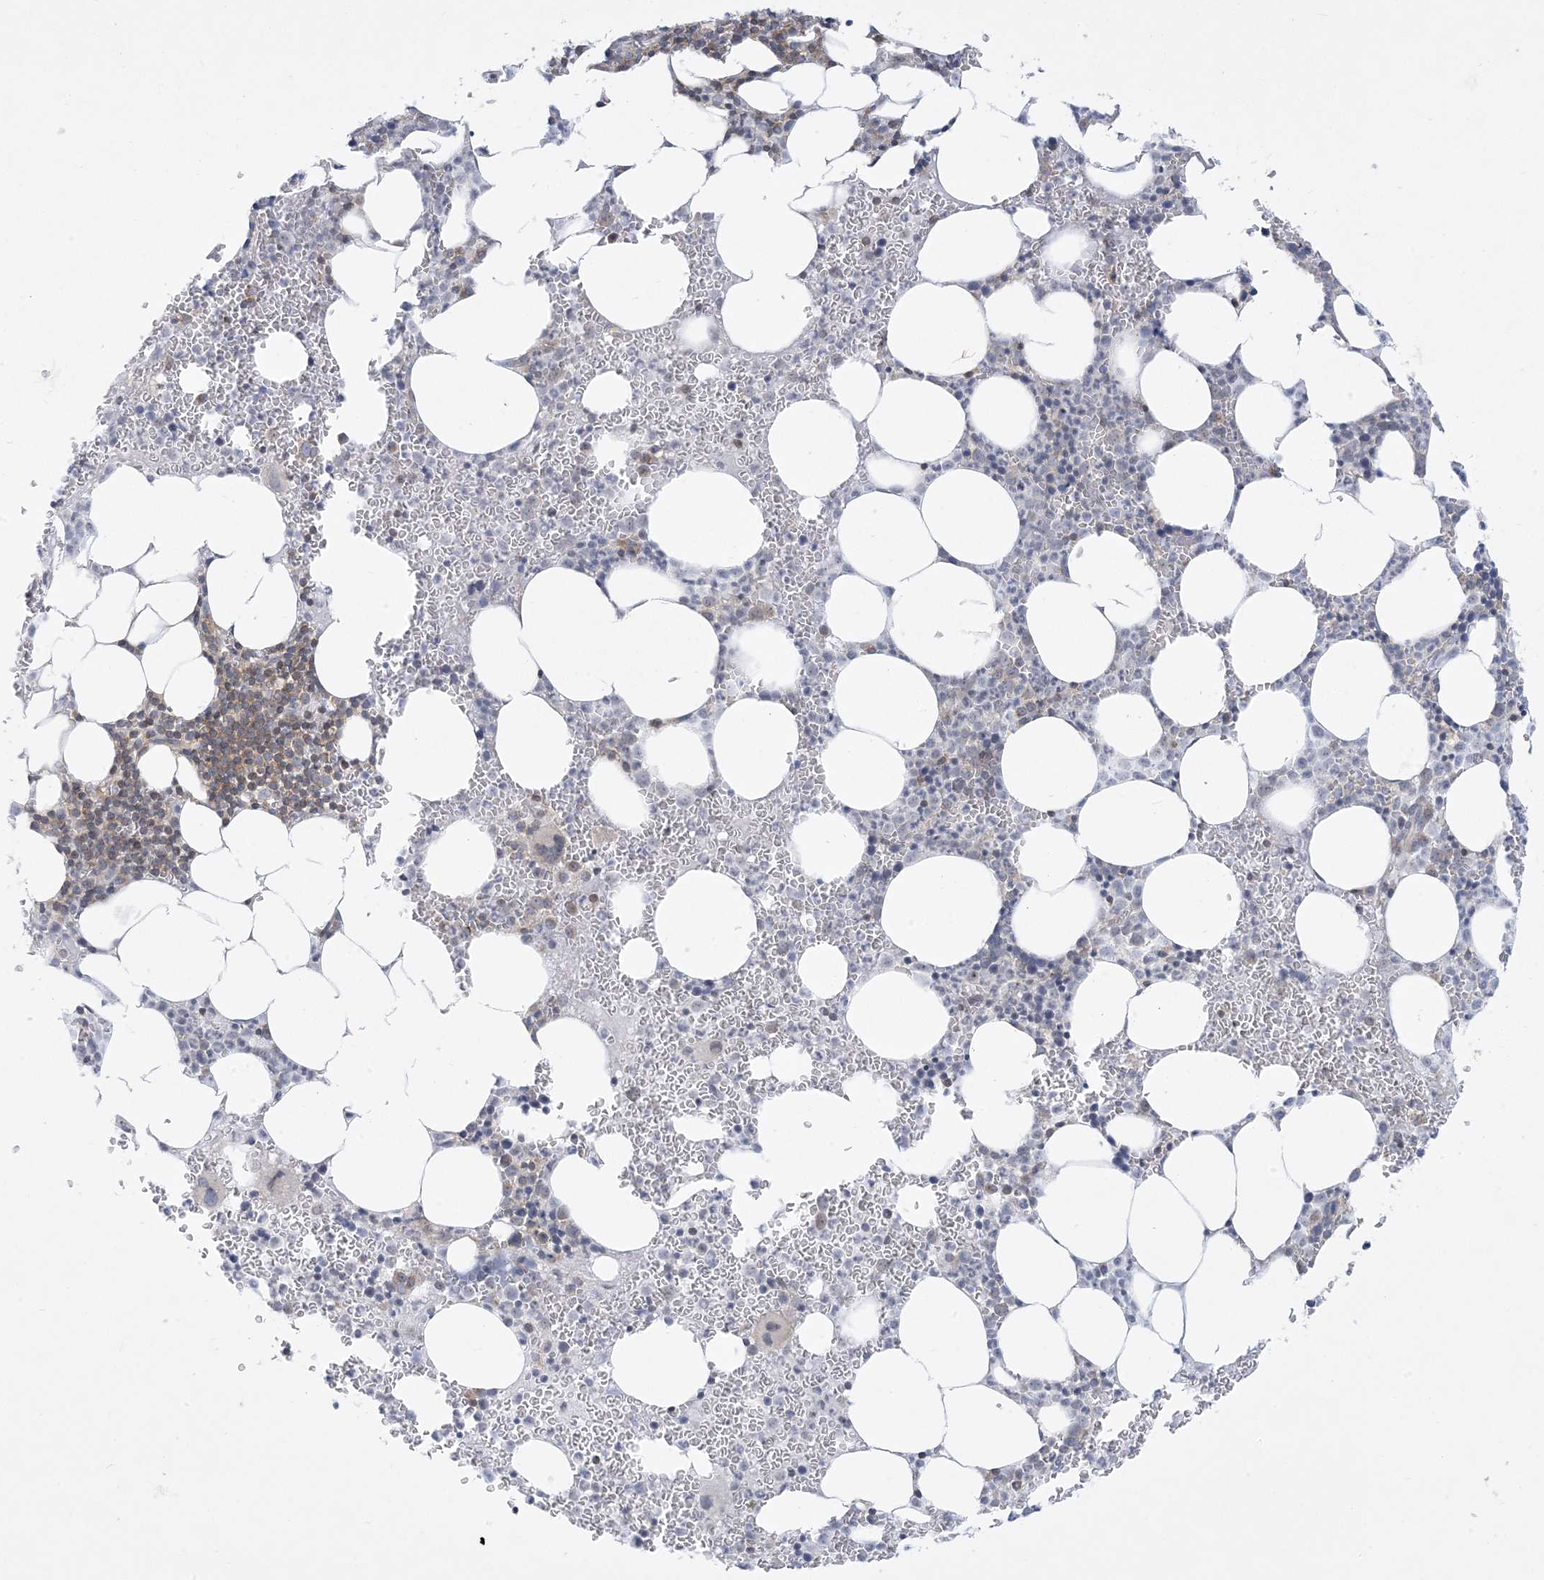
{"staining": {"intensity": "moderate", "quantity": "<25%", "location": "cytoplasmic/membranous"}, "tissue": "bone marrow", "cell_type": "Hematopoietic cells", "image_type": "normal", "snomed": [{"axis": "morphology", "description": "Normal tissue, NOS"}, {"axis": "topography", "description": "Bone marrow"}], "caption": "Immunohistochemistry (IHC) (DAB) staining of normal human bone marrow exhibits moderate cytoplasmic/membranous protein positivity in approximately <25% of hematopoietic cells.", "gene": "SLAMF9", "patient": {"sex": "female", "age": 78}}